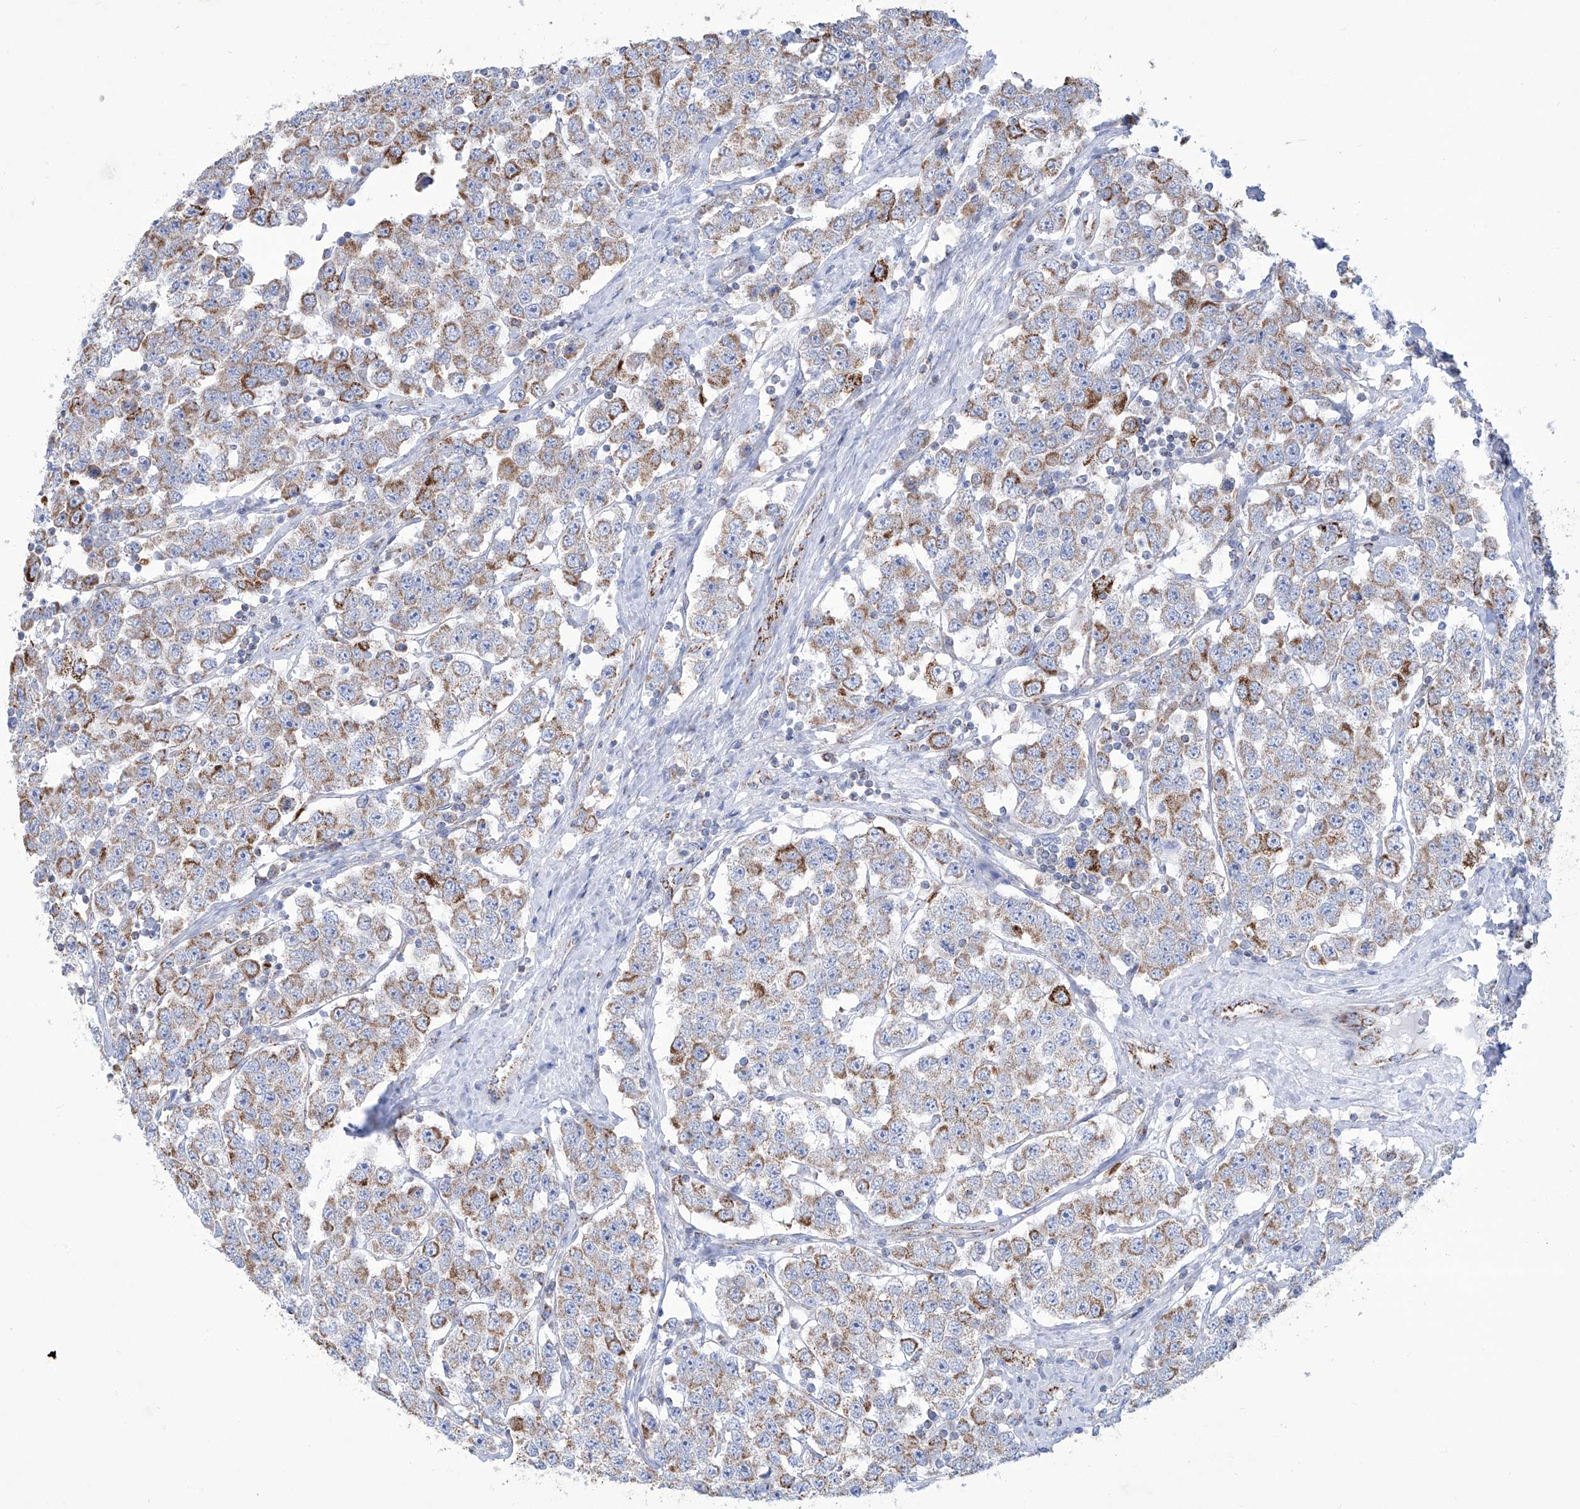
{"staining": {"intensity": "moderate", "quantity": ">75%", "location": "cytoplasmic/membranous"}, "tissue": "testis cancer", "cell_type": "Tumor cells", "image_type": "cancer", "snomed": [{"axis": "morphology", "description": "Seminoma, NOS"}, {"axis": "topography", "description": "Testis"}], "caption": "Human seminoma (testis) stained for a protein (brown) displays moderate cytoplasmic/membranous positive expression in approximately >75% of tumor cells.", "gene": "ALDH6A1", "patient": {"sex": "male", "age": 28}}